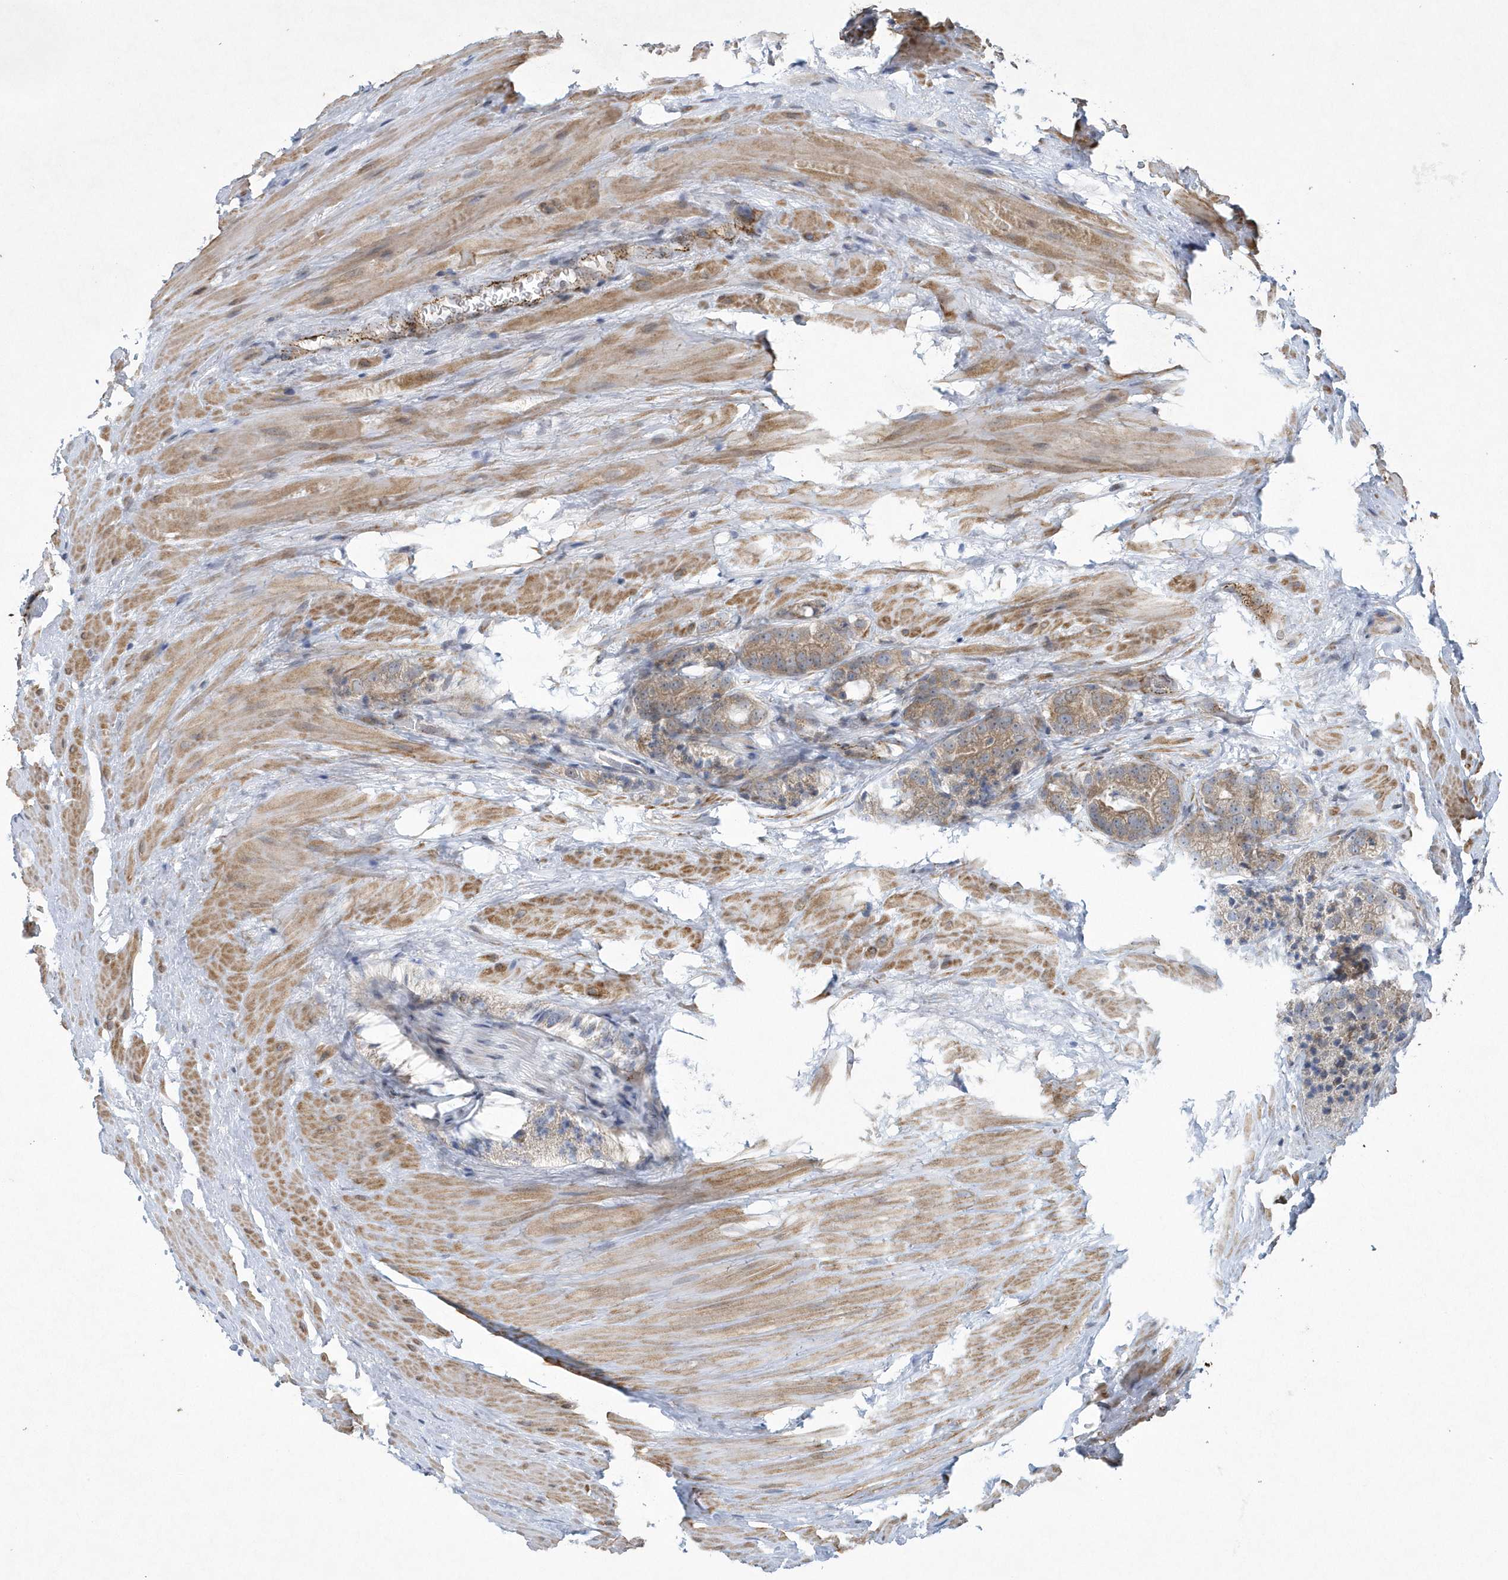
{"staining": {"intensity": "moderate", "quantity": "<25%", "location": "cytoplasmic/membranous"}, "tissue": "prostate cancer", "cell_type": "Tumor cells", "image_type": "cancer", "snomed": [{"axis": "morphology", "description": "Adenocarcinoma, High grade"}, {"axis": "topography", "description": "Prostate"}], "caption": "An image of high-grade adenocarcinoma (prostate) stained for a protein reveals moderate cytoplasmic/membranous brown staining in tumor cells.", "gene": "N4BP2", "patient": {"sex": "male", "age": 57}}